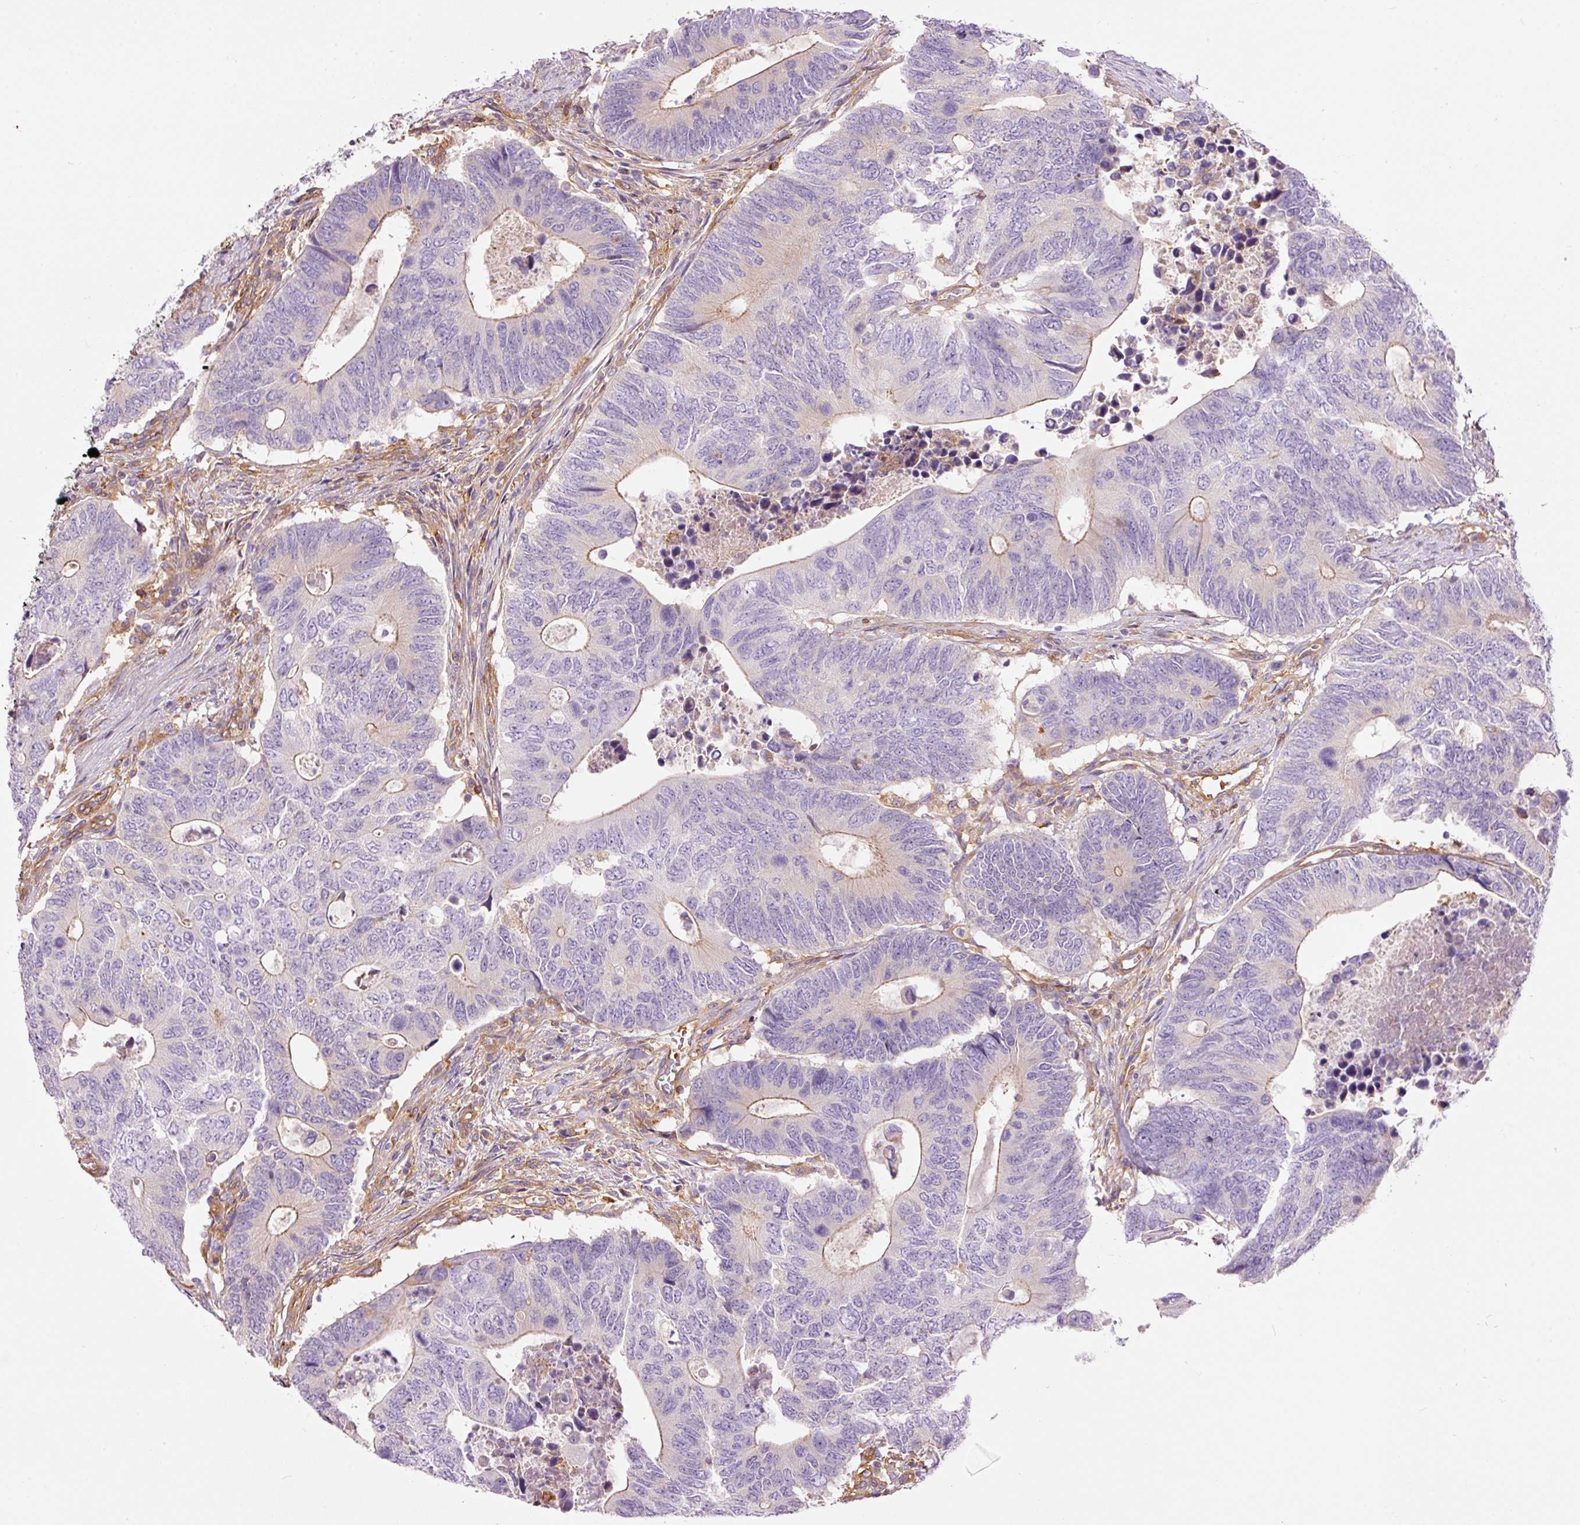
{"staining": {"intensity": "weak", "quantity": "25%-75%", "location": "cytoplasmic/membranous"}, "tissue": "colorectal cancer", "cell_type": "Tumor cells", "image_type": "cancer", "snomed": [{"axis": "morphology", "description": "Adenocarcinoma, NOS"}, {"axis": "topography", "description": "Colon"}], "caption": "Immunohistochemical staining of human colorectal adenocarcinoma displays low levels of weak cytoplasmic/membranous protein expression in approximately 25%-75% of tumor cells.", "gene": "IL10RB", "patient": {"sex": "male", "age": 87}}